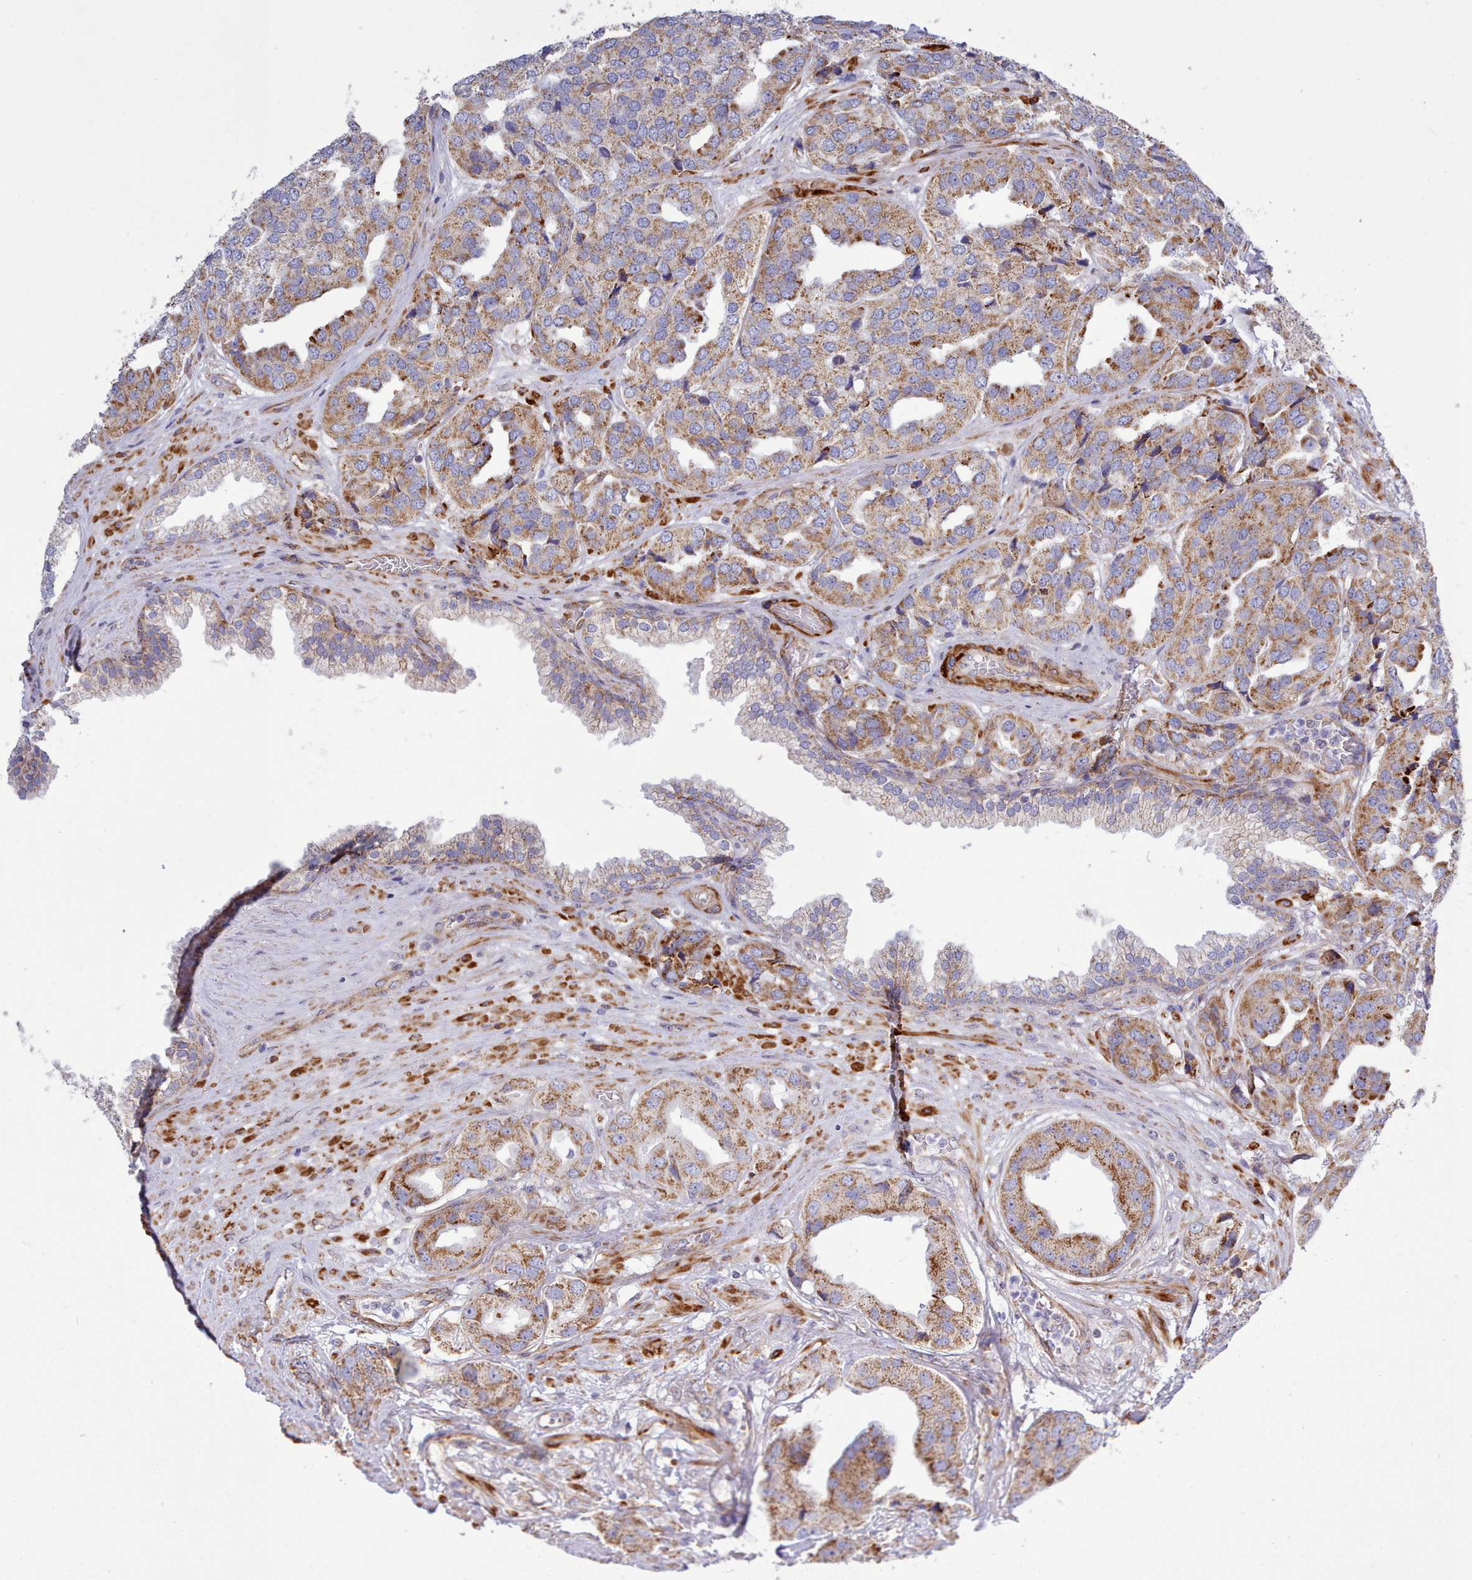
{"staining": {"intensity": "moderate", "quantity": ">75%", "location": "cytoplasmic/membranous"}, "tissue": "prostate cancer", "cell_type": "Tumor cells", "image_type": "cancer", "snomed": [{"axis": "morphology", "description": "Adenocarcinoma, High grade"}, {"axis": "topography", "description": "Prostate"}], "caption": "Prostate cancer (high-grade adenocarcinoma) was stained to show a protein in brown. There is medium levels of moderate cytoplasmic/membranous positivity in about >75% of tumor cells.", "gene": "MRPL21", "patient": {"sex": "male", "age": 63}}